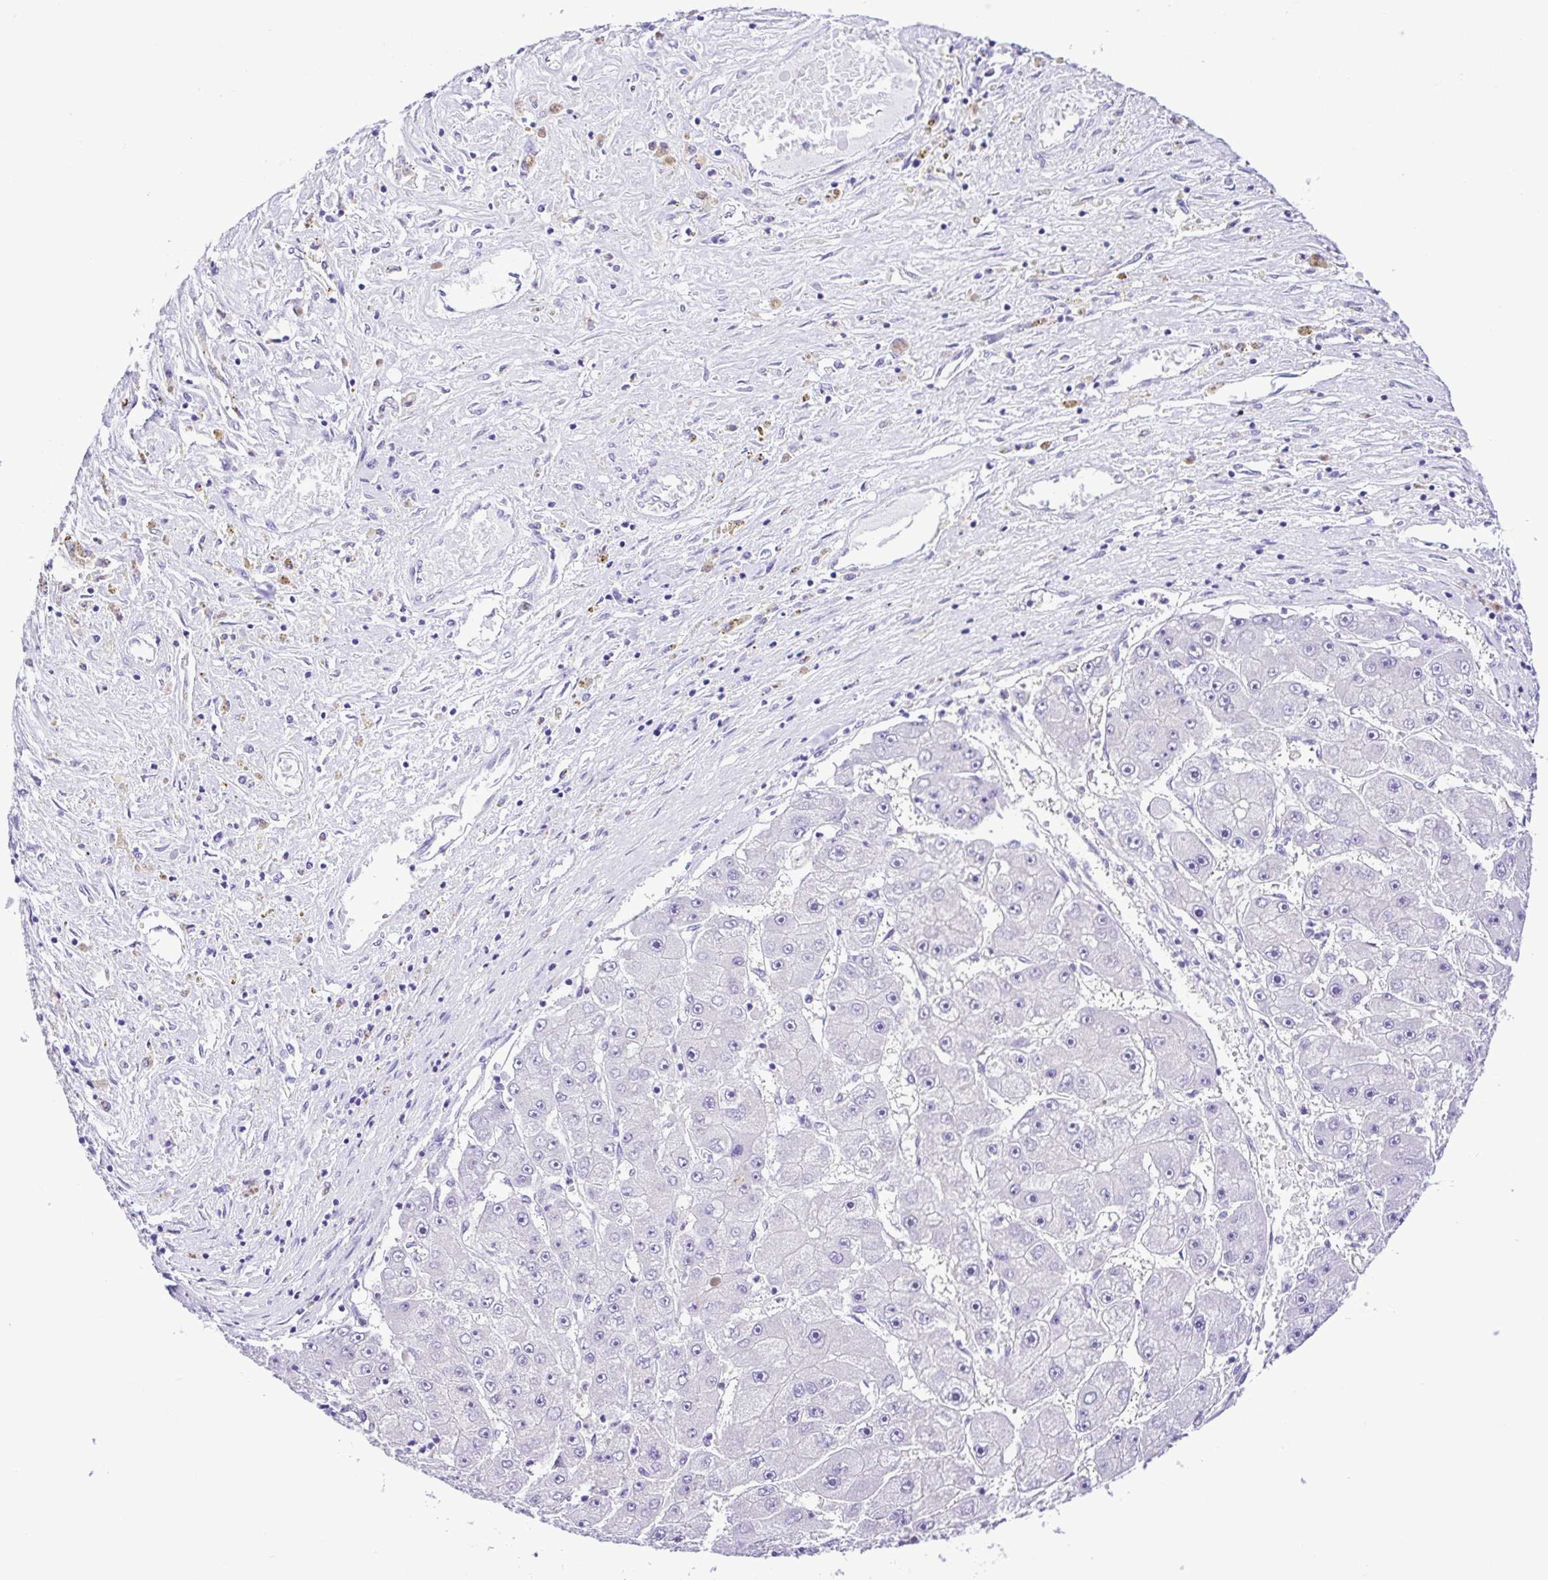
{"staining": {"intensity": "negative", "quantity": "none", "location": "none"}, "tissue": "liver cancer", "cell_type": "Tumor cells", "image_type": "cancer", "snomed": [{"axis": "morphology", "description": "Carcinoma, Hepatocellular, NOS"}, {"axis": "topography", "description": "Liver"}], "caption": "Hepatocellular carcinoma (liver) was stained to show a protein in brown. There is no significant staining in tumor cells. The staining is performed using DAB brown chromogen with nuclei counter-stained in using hematoxylin.", "gene": "SYT1", "patient": {"sex": "female", "age": 61}}